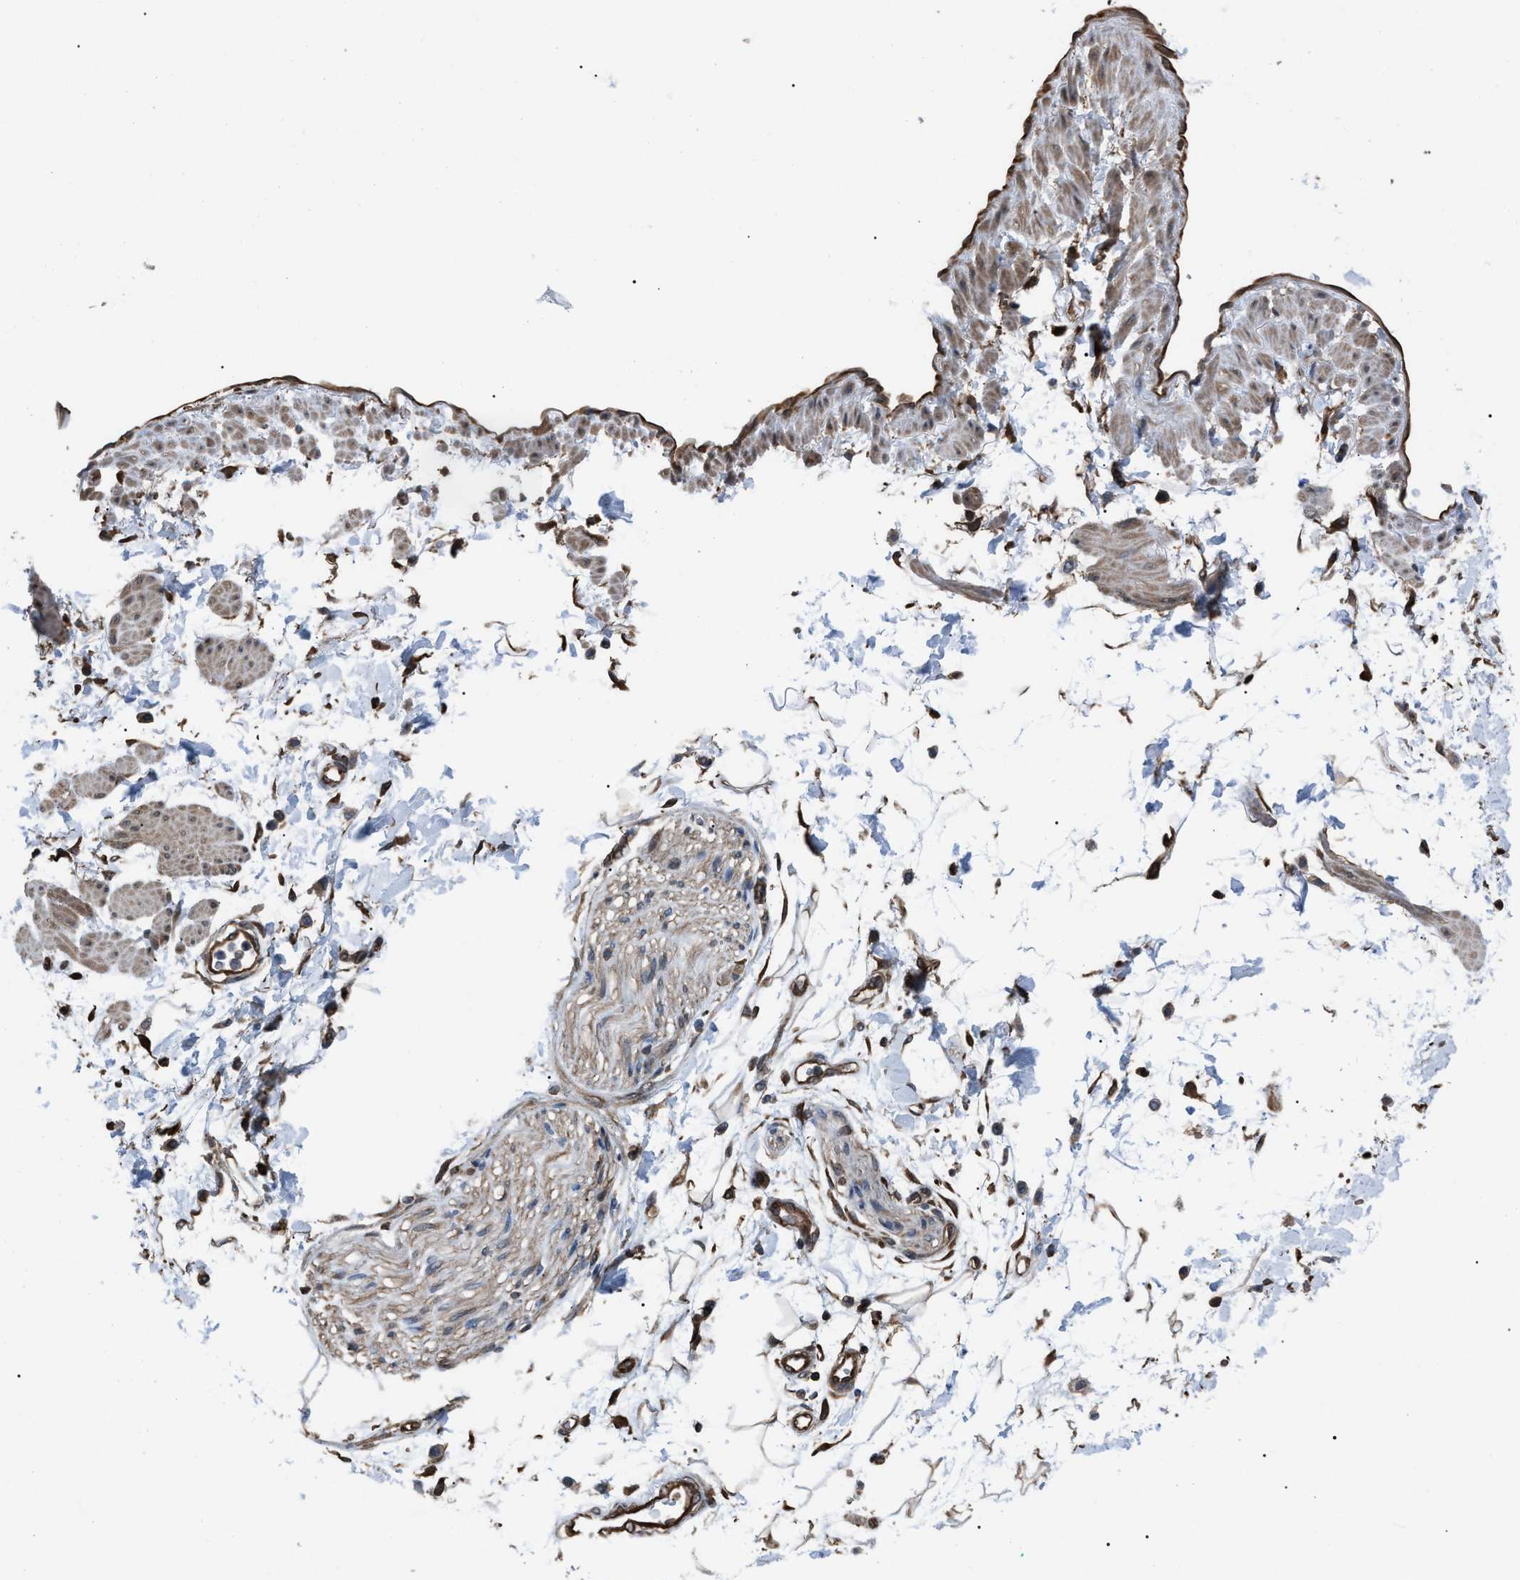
{"staining": {"intensity": "weak", "quantity": ">75%", "location": "cytoplasmic/membranous"}, "tissue": "adipose tissue", "cell_type": "Adipocytes", "image_type": "normal", "snomed": [{"axis": "morphology", "description": "Normal tissue, NOS"}, {"axis": "morphology", "description": "Adenocarcinoma, NOS"}, {"axis": "topography", "description": "Duodenum"}, {"axis": "topography", "description": "Peripheral nerve tissue"}], "caption": "Immunohistochemistry micrograph of benign adipose tissue: adipose tissue stained using immunohistochemistry shows low levels of weak protein expression localized specifically in the cytoplasmic/membranous of adipocytes, appearing as a cytoplasmic/membranous brown color.", "gene": "PDCD5", "patient": {"sex": "female", "age": 60}}